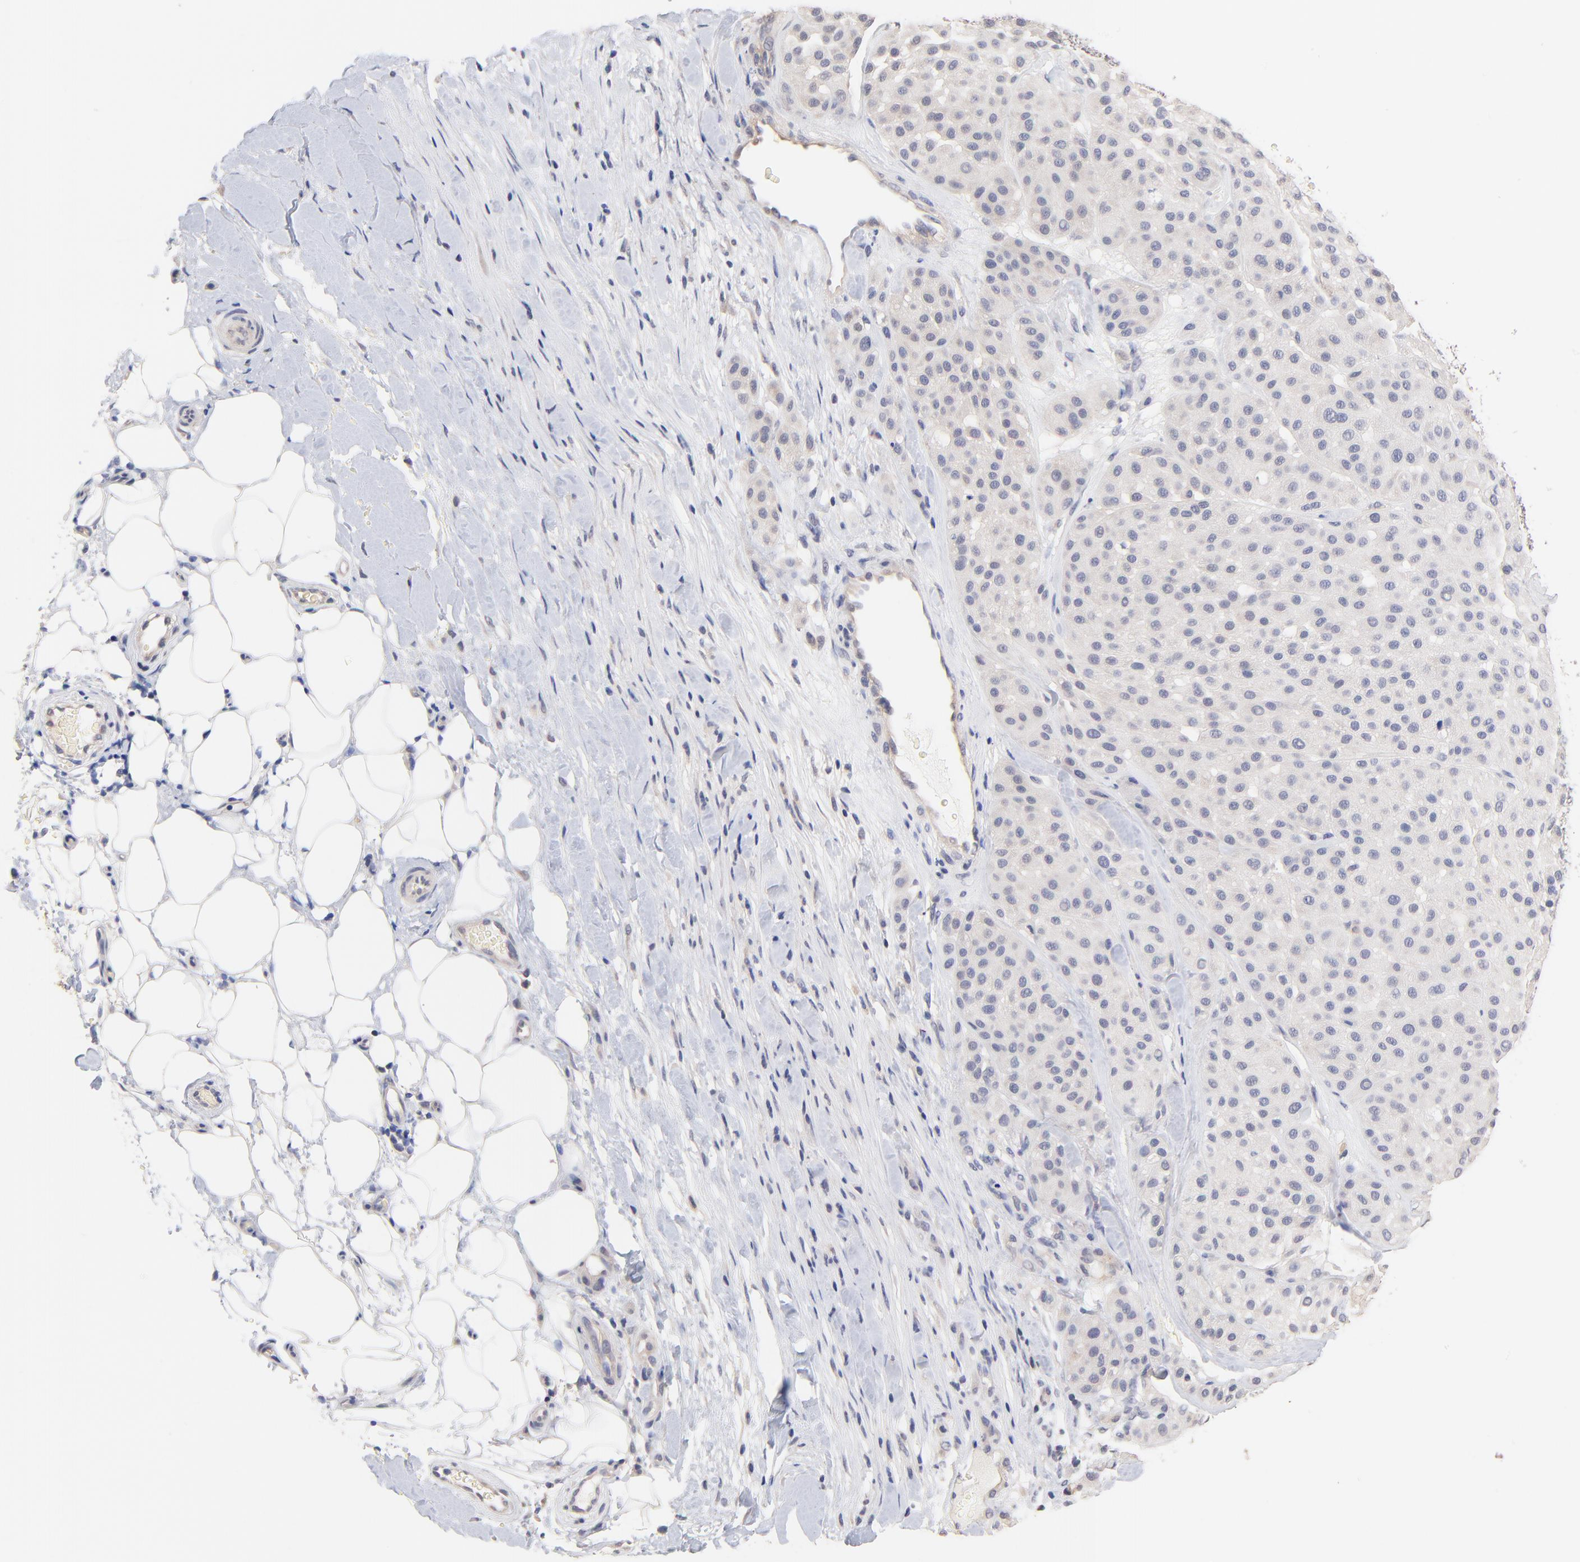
{"staining": {"intensity": "negative", "quantity": "none", "location": "none"}, "tissue": "melanoma", "cell_type": "Tumor cells", "image_type": "cancer", "snomed": [{"axis": "morphology", "description": "Normal tissue, NOS"}, {"axis": "morphology", "description": "Malignant melanoma, Metastatic site"}, {"axis": "topography", "description": "Skin"}], "caption": "Malignant melanoma (metastatic site) stained for a protein using immunohistochemistry (IHC) shows no expression tumor cells.", "gene": "RIBC2", "patient": {"sex": "male", "age": 41}}